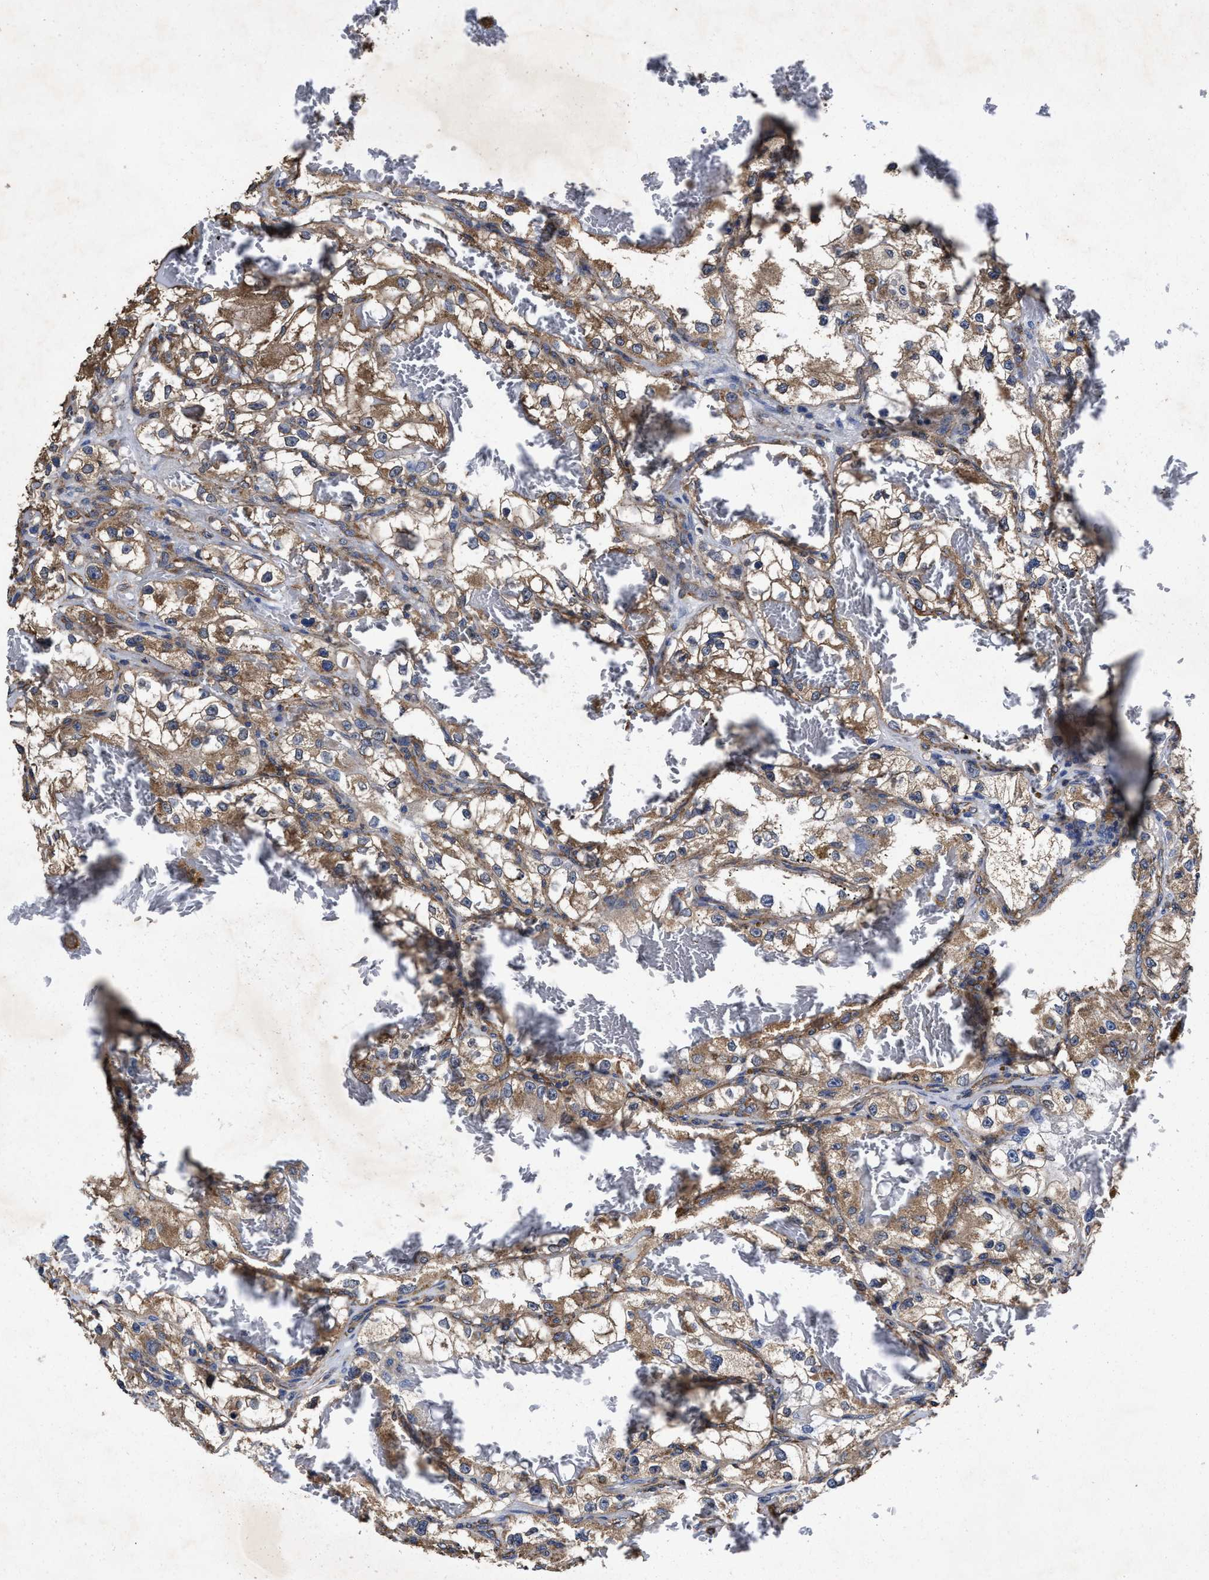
{"staining": {"intensity": "moderate", "quantity": ">75%", "location": "cytoplasmic/membranous"}, "tissue": "renal cancer", "cell_type": "Tumor cells", "image_type": "cancer", "snomed": [{"axis": "morphology", "description": "Adenocarcinoma, NOS"}, {"axis": "topography", "description": "Kidney"}], "caption": "Protein expression analysis of human renal cancer reveals moderate cytoplasmic/membranous positivity in approximately >75% of tumor cells.", "gene": "SFXN4", "patient": {"sex": "female", "age": 57}}